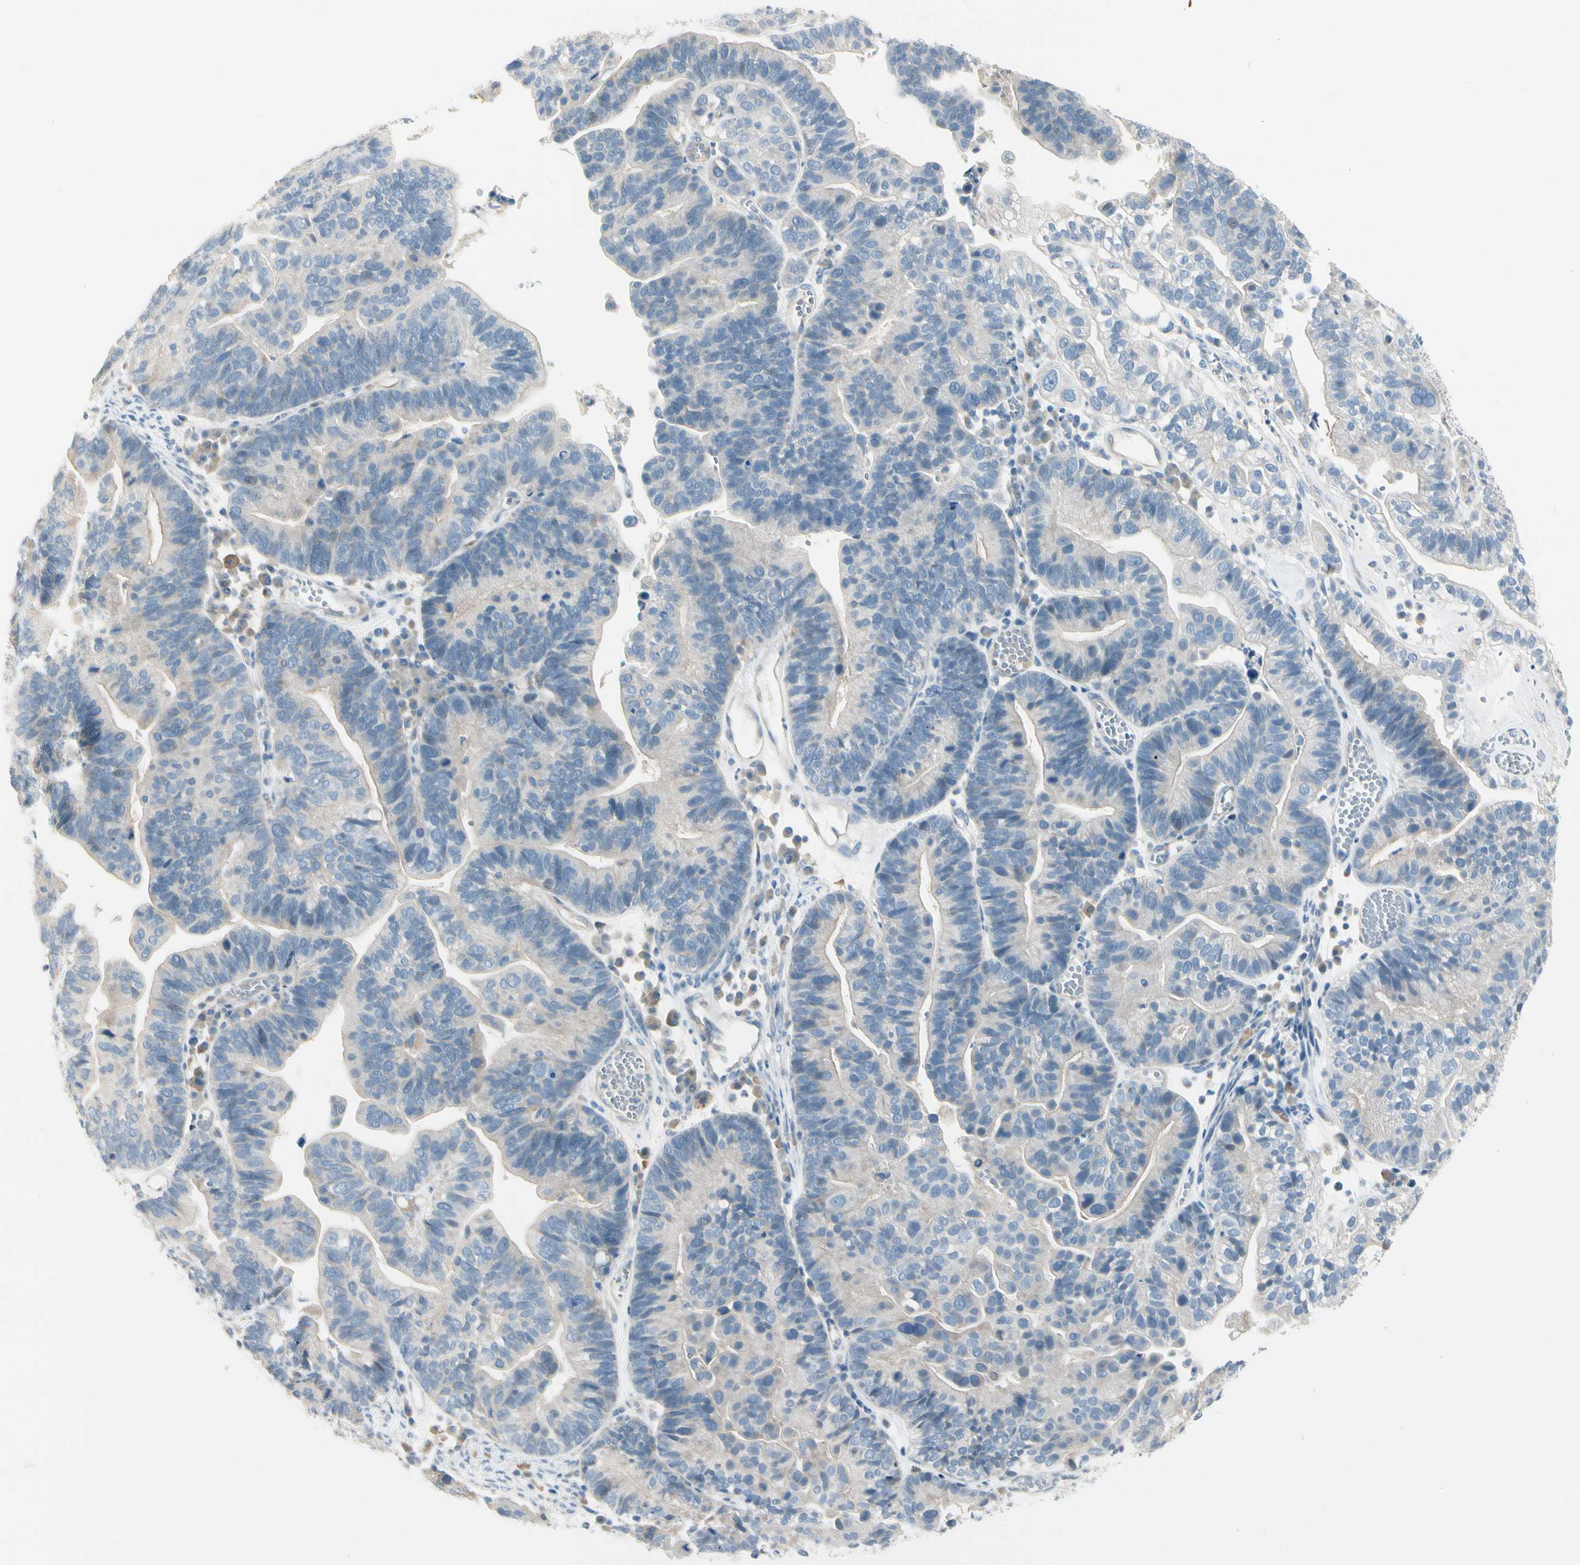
{"staining": {"intensity": "weak", "quantity": "<25%", "location": "cytoplasmic/membranous"}, "tissue": "ovarian cancer", "cell_type": "Tumor cells", "image_type": "cancer", "snomed": [{"axis": "morphology", "description": "Cystadenocarcinoma, serous, NOS"}, {"axis": "topography", "description": "Ovary"}], "caption": "There is no significant staining in tumor cells of ovarian serous cystadenocarcinoma.", "gene": "CYP2E1", "patient": {"sex": "female", "age": 56}}